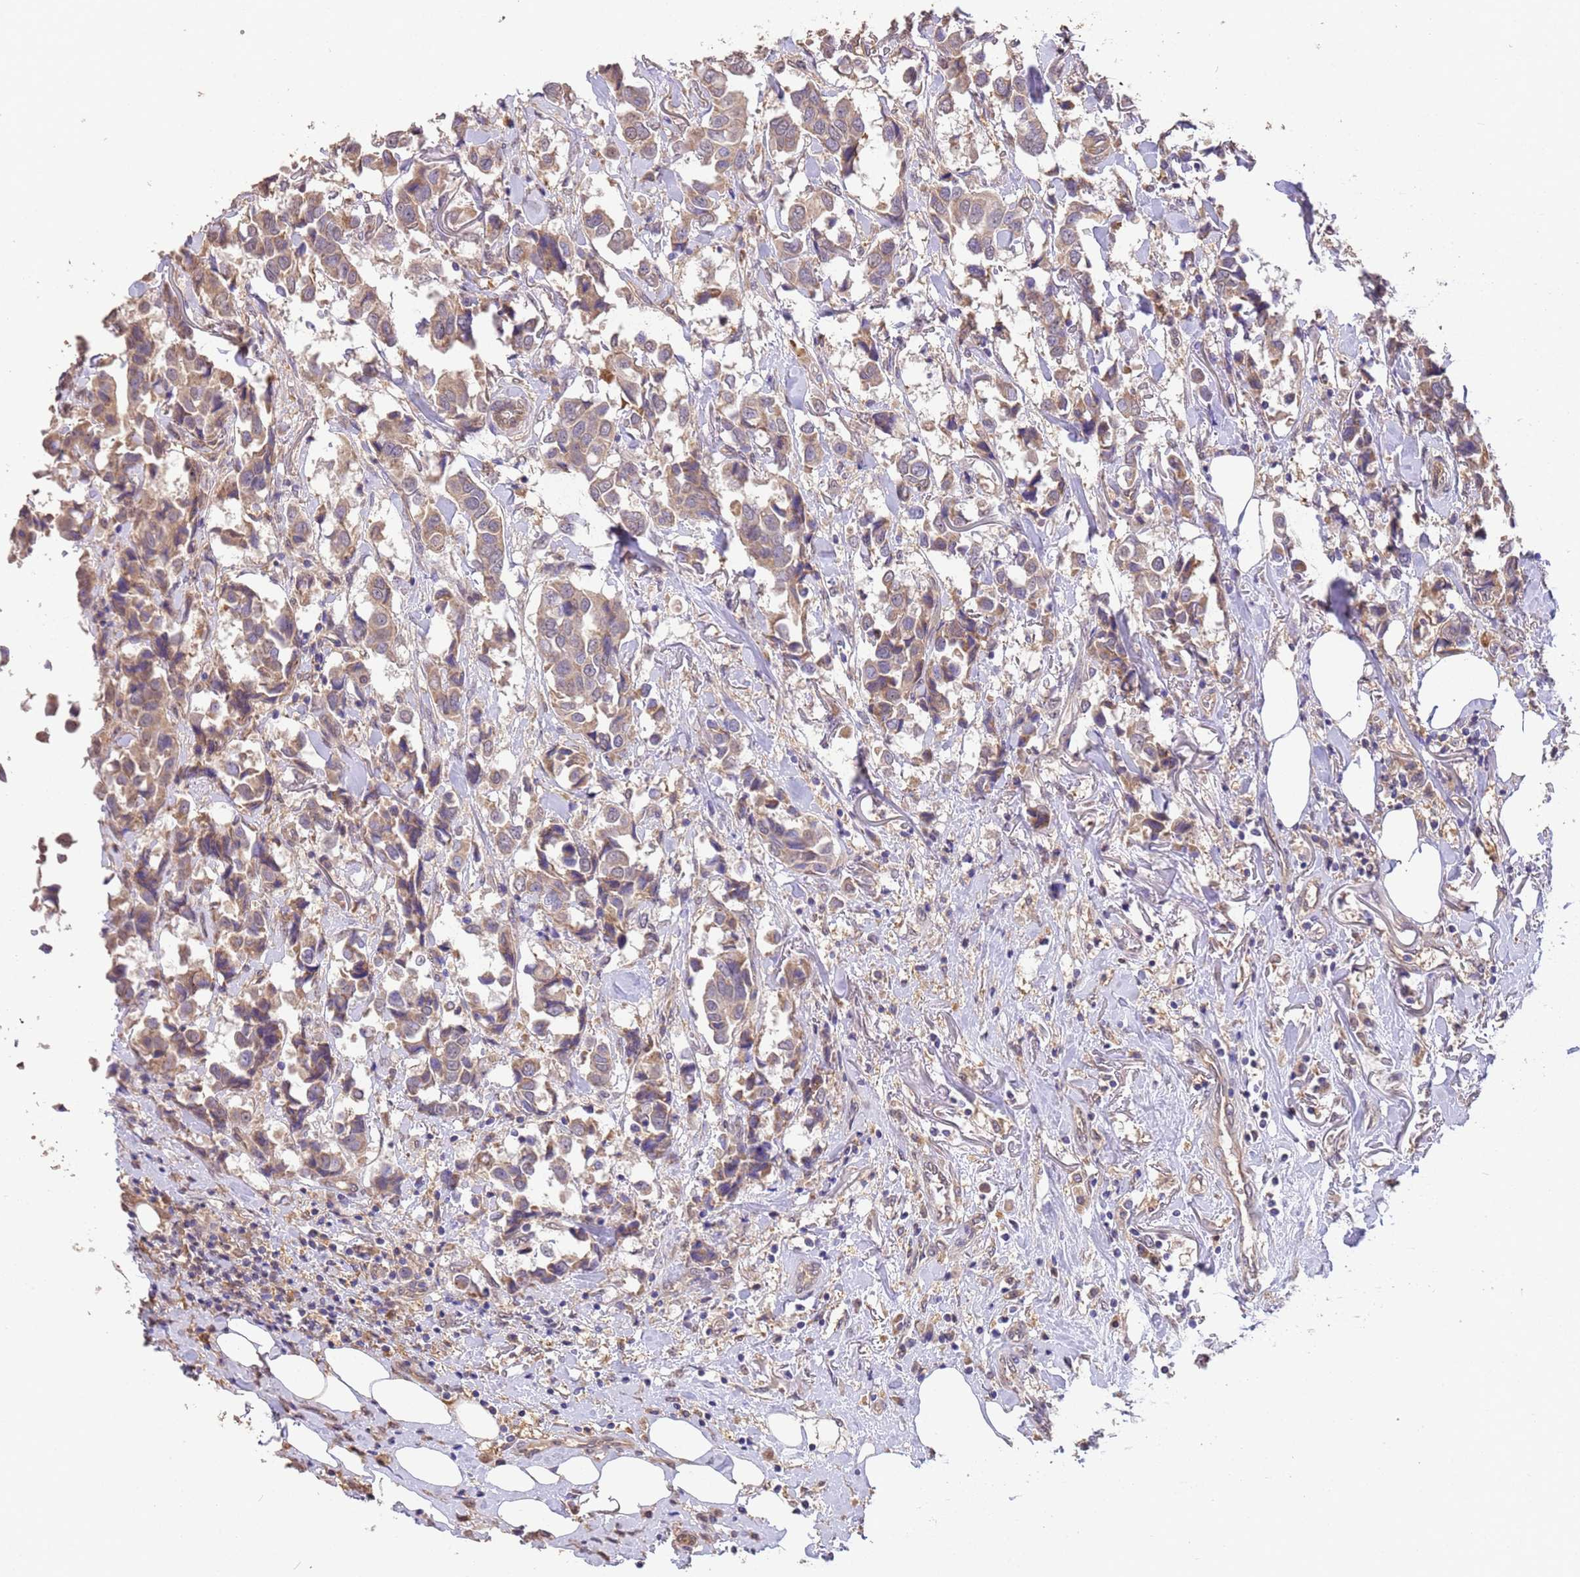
{"staining": {"intensity": "weak", "quantity": ">75%", "location": "cytoplasmic/membranous"}, "tissue": "breast cancer", "cell_type": "Tumor cells", "image_type": "cancer", "snomed": [{"axis": "morphology", "description": "Duct carcinoma"}, {"axis": "topography", "description": "Breast"}], "caption": "Weak cytoplasmic/membranous positivity is present in about >75% of tumor cells in infiltrating ductal carcinoma (breast).", "gene": "NPHP1", "patient": {"sex": "female", "age": 80}}